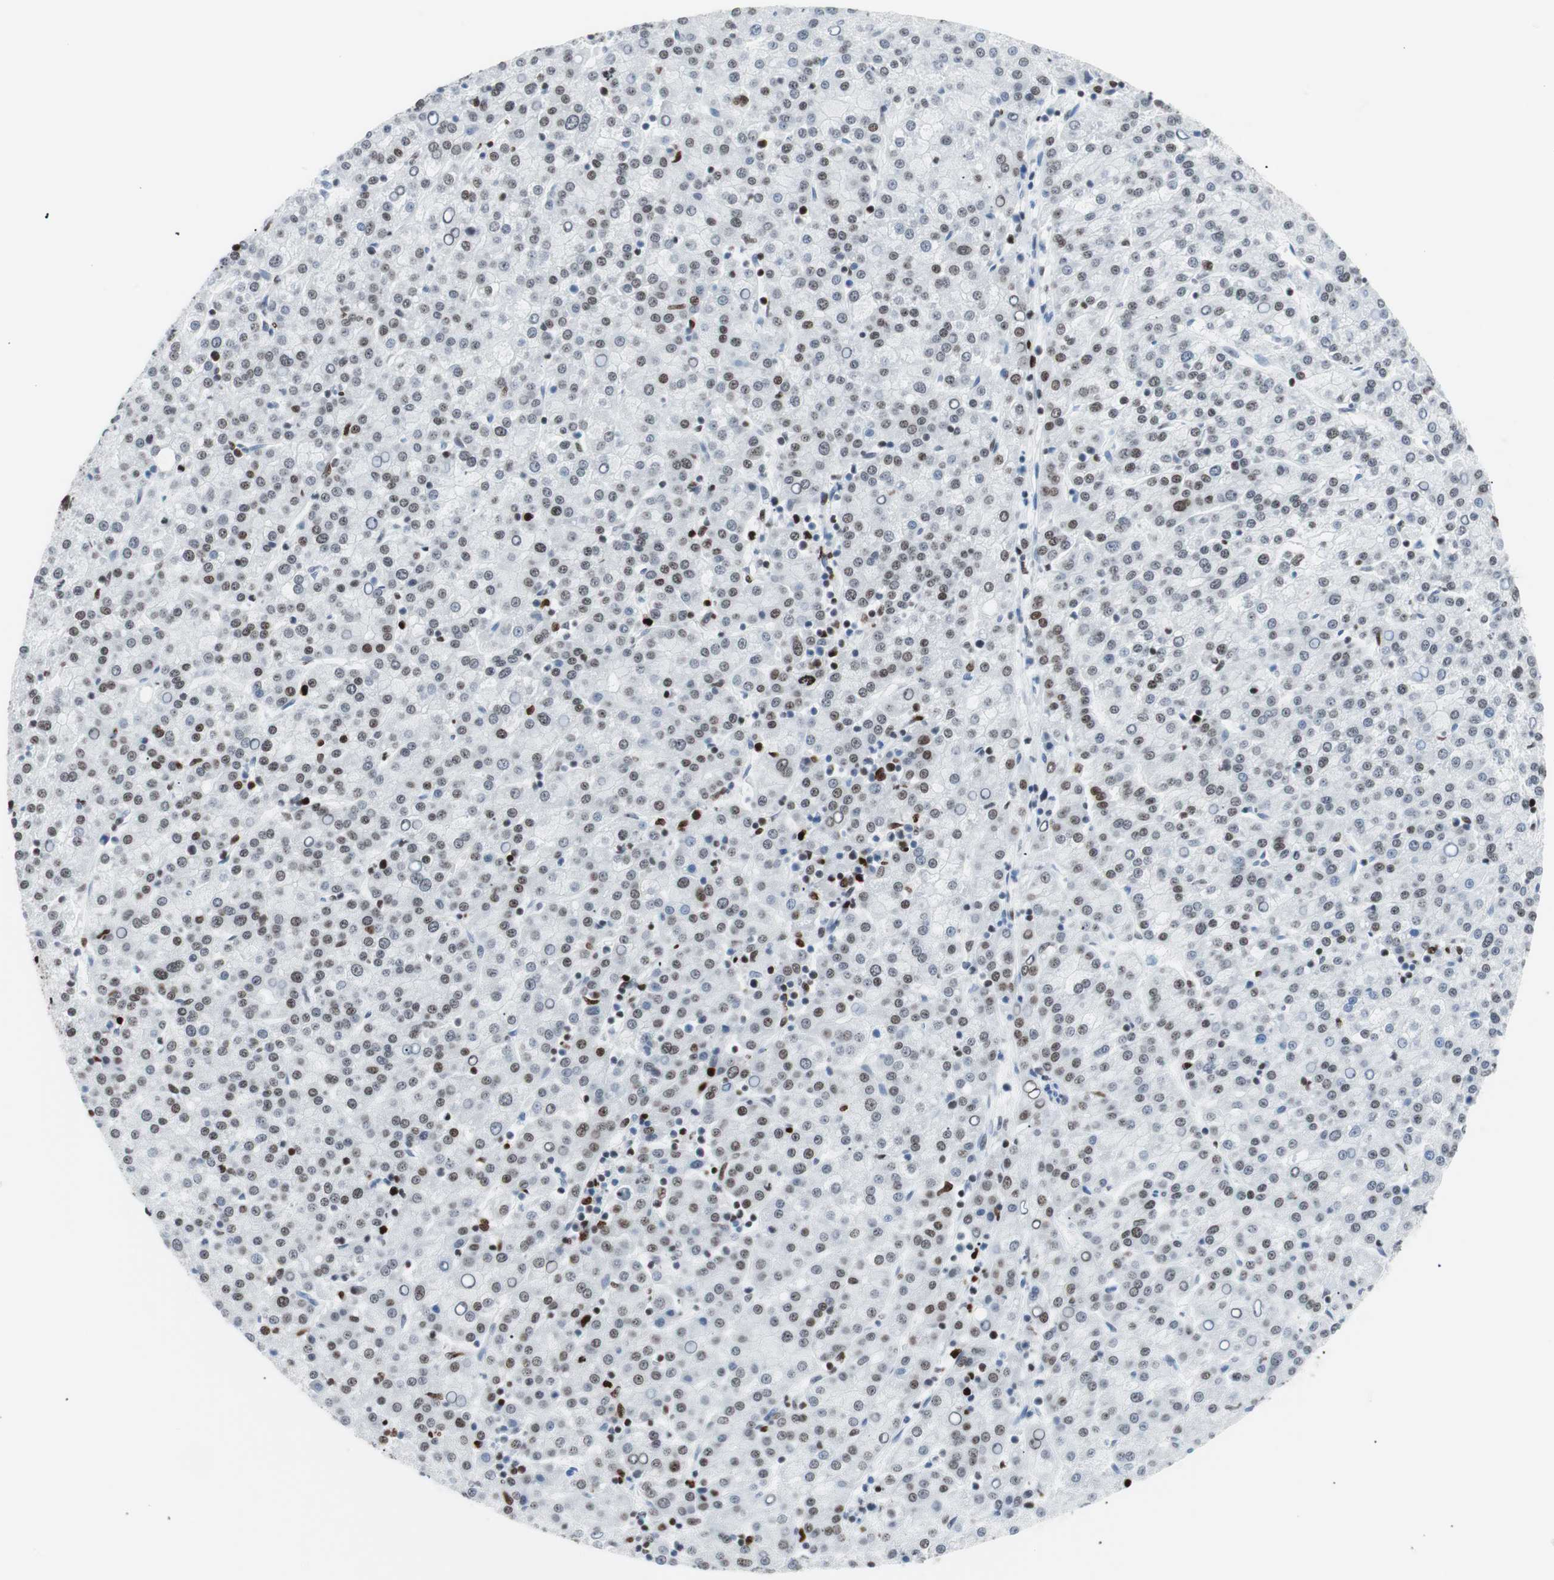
{"staining": {"intensity": "moderate", "quantity": "25%-75%", "location": "nuclear"}, "tissue": "liver cancer", "cell_type": "Tumor cells", "image_type": "cancer", "snomed": [{"axis": "morphology", "description": "Carcinoma, Hepatocellular, NOS"}, {"axis": "topography", "description": "Liver"}], "caption": "An immunohistochemistry image of neoplastic tissue is shown. Protein staining in brown highlights moderate nuclear positivity in hepatocellular carcinoma (liver) within tumor cells.", "gene": "CEBPB", "patient": {"sex": "female", "age": 58}}